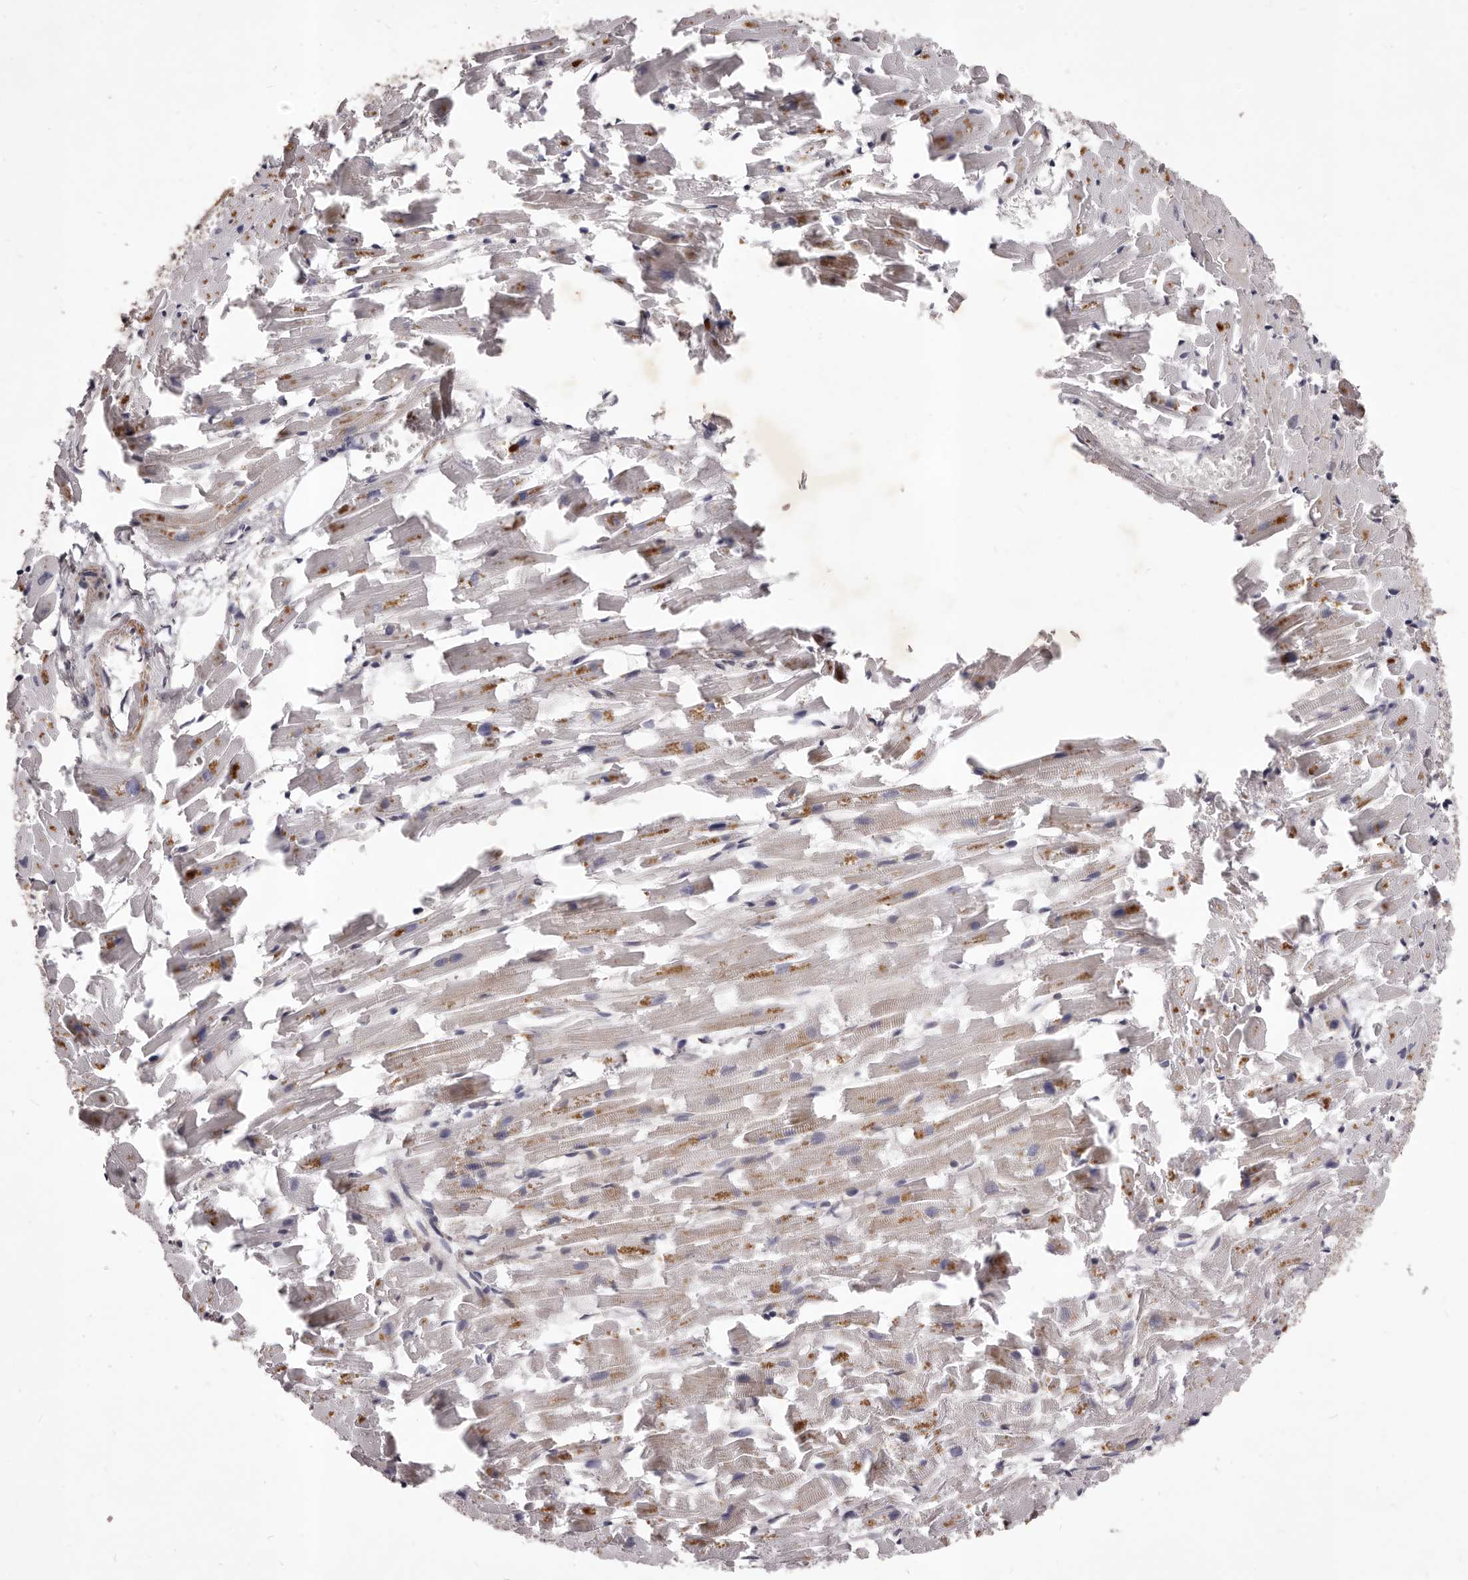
{"staining": {"intensity": "weak", "quantity": "25%-75%", "location": "cytoplasmic/membranous"}, "tissue": "heart muscle", "cell_type": "Cardiomyocytes", "image_type": "normal", "snomed": [{"axis": "morphology", "description": "Normal tissue, NOS"}, {"axis": "topography", "description": "Heart"}], "caption": "IHC (DAB) staining of normal human heart muscle demonstrates weak cytoplasmic/membranous protein staining in approximately 25%-75% of cardiomyocytes. Nuclei are stained in blue.", "gene": "ALPK1", "patient": {"sex": "female", "age": 64}}